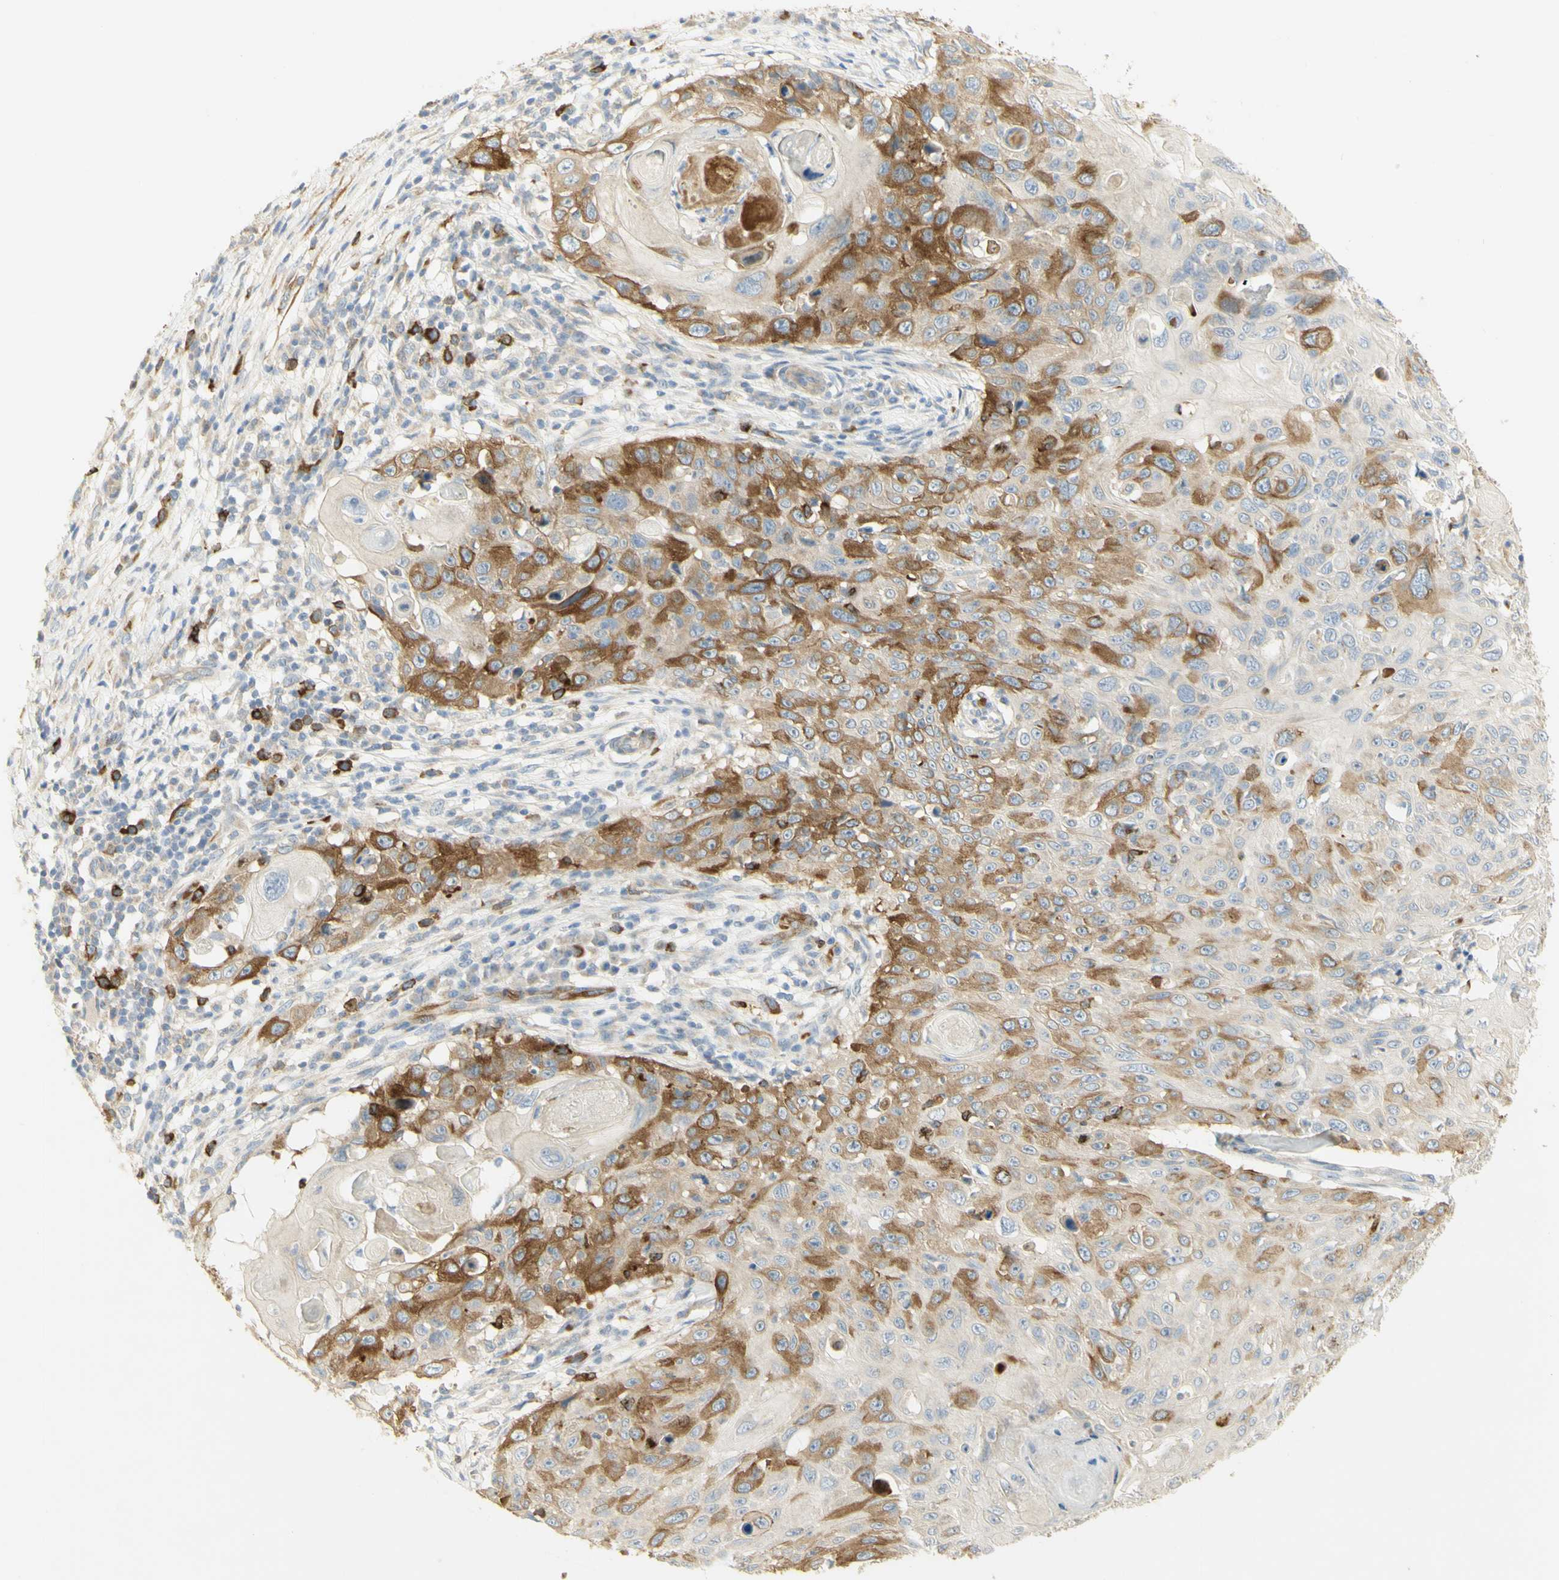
{"staining": {"intensity": "moderate", "quantity": ">75%", "location": "cytoplasmic/membranous"}, "tissue": "skin cancer", "cell_type": "Tumor cells", "image_type": "cancer", "snomed": [{"axis": "morphology", "description": "Squamous cell carcinoma, NOS"}, {"axis": "topography", "description": "Skin"}], "caption": "Immunohistochemical staining of skin cancer reveals medium levels of moderate cytoplasmic/membranous staining in approximately >75% of tumor cells.", "gene": "KIF11", "patient": {"sex": "male", "age": 86}}